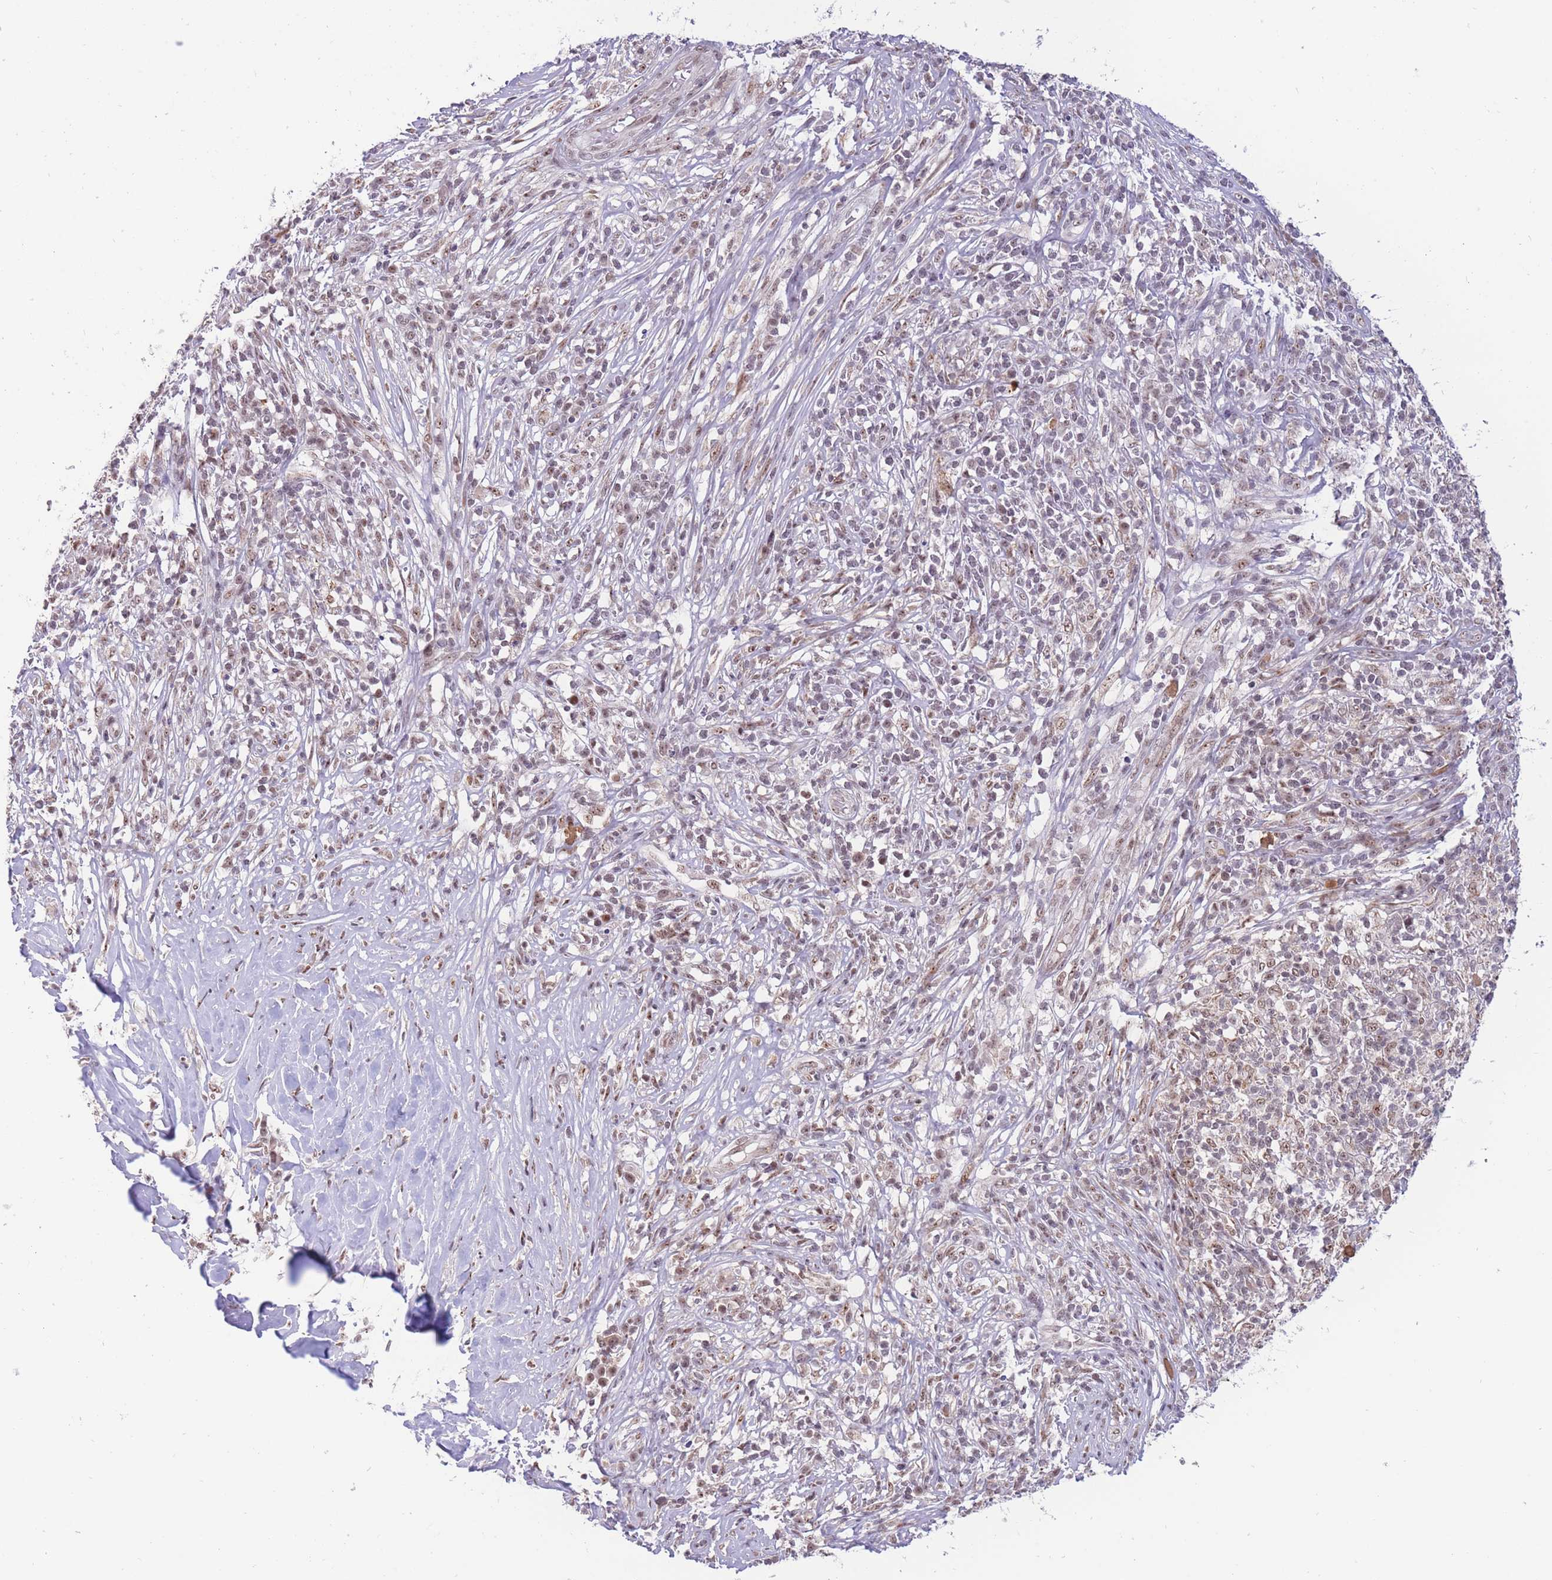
{"staining": {"intensity": "moderate", "quantity": ">75%", "location": "nuclear"}, "tissue": "melanoma", "cell_type": "Tumor cells", "image_type": "cancer", "snomed": [{"axis": "morphology", "description": "Malignant melanoma, NOS"}, {"axis": "topography", "description": "Skin"}], "caption": "Moderate nuclear expression is identified in about >75% of tumor cells in melanoma.", "gene": "TARBP2", "patient": {"sex": "male", "age": 66}}